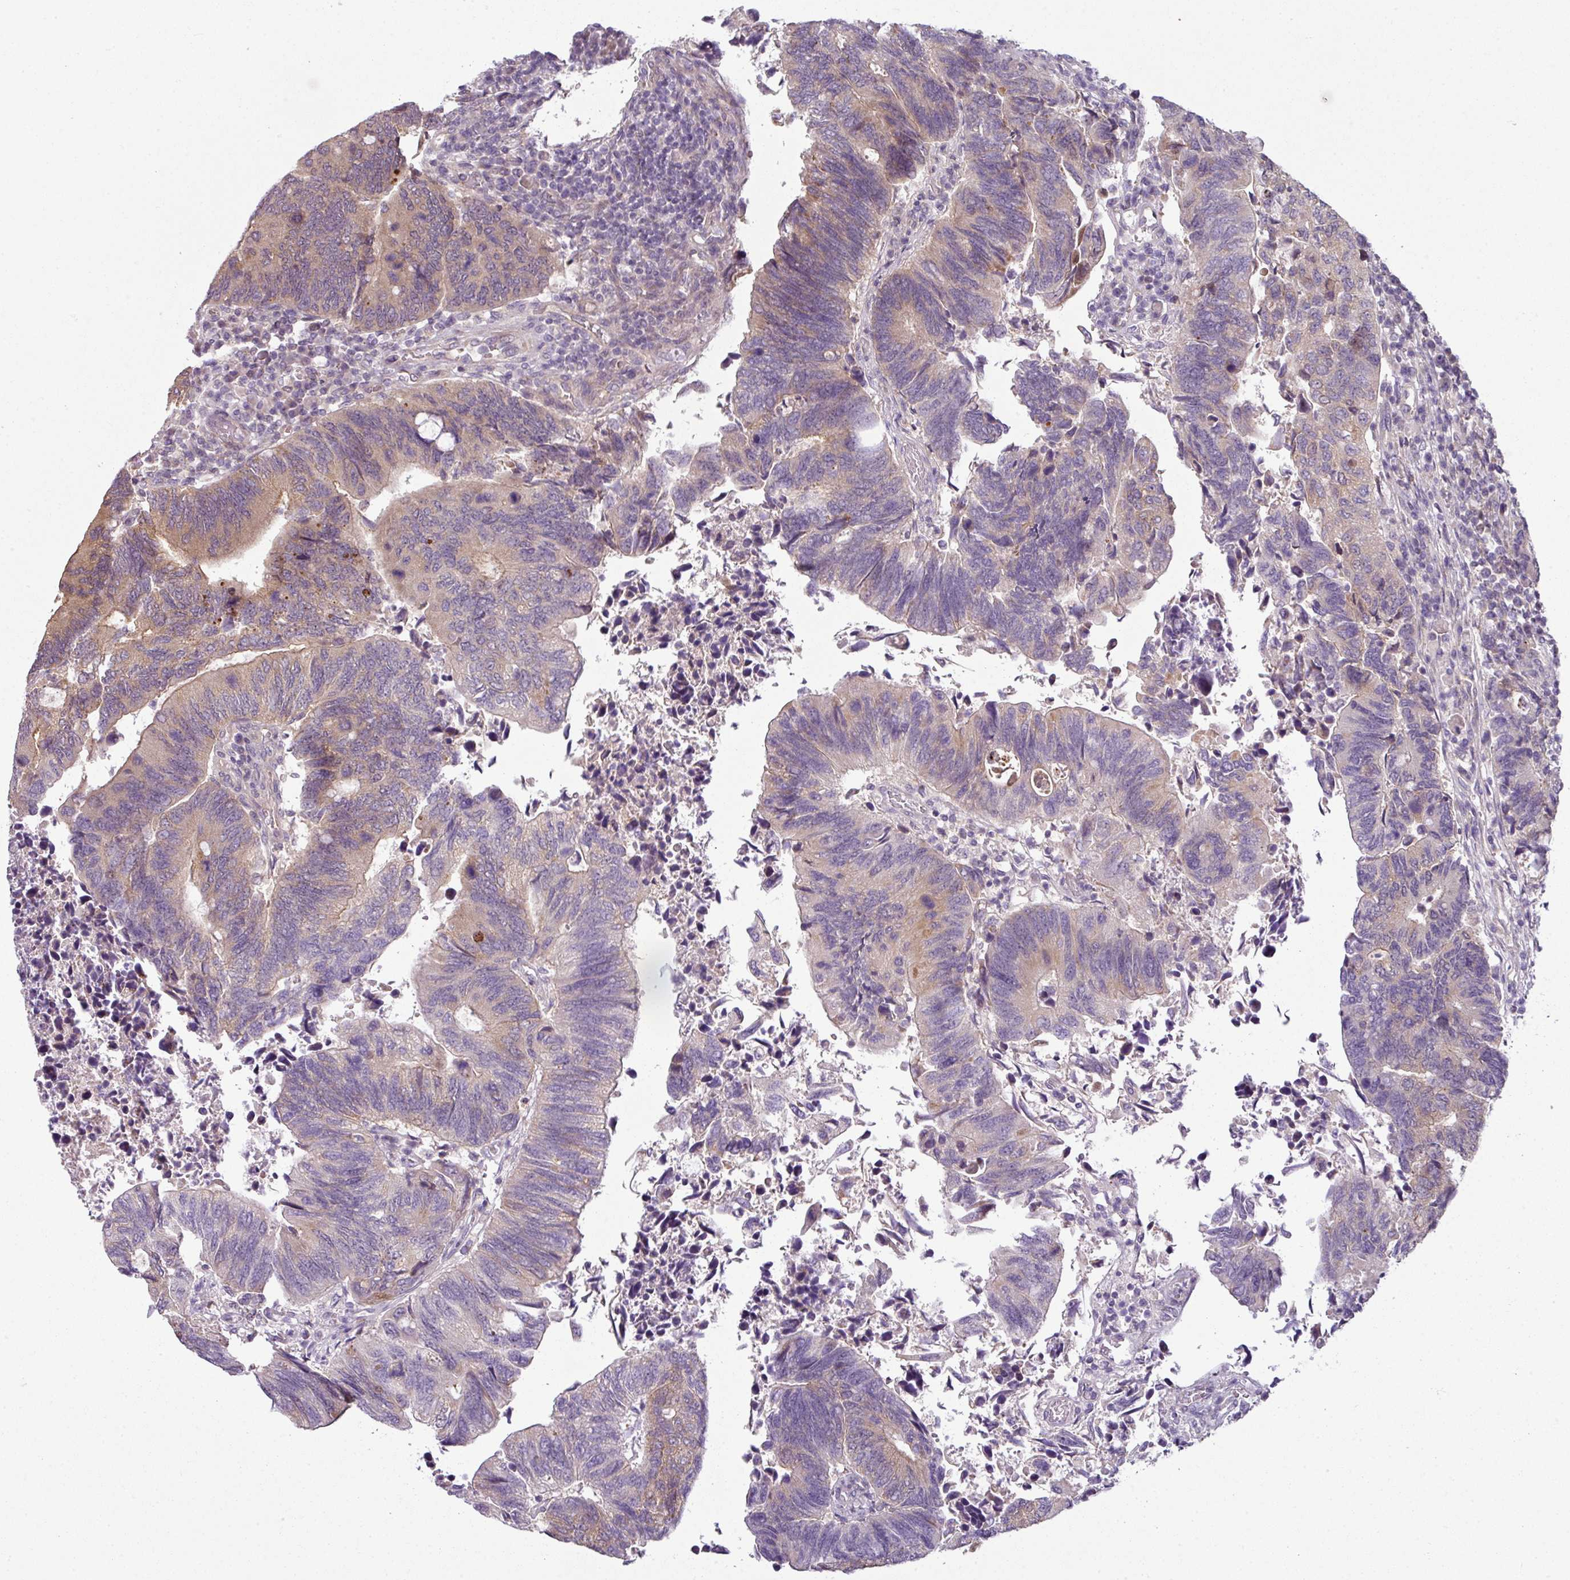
{"staining": {"intensity": "weak", "quantity": ">75%", "location": "cytoplasmic/membranous"}, "tissue": "colorectal cancer", "cell_type": "Tumor cells", "image_type": "cancer", "snomed": [{"axis": "morphology", "description": "Adenocarcinoma, NOS"}, {"axis": "topography", "description": "Colon"}], "caption": "The histopathology image demonstrates a brown stain indicating the presence of a protein in the cytoplasmic/membranous of tumor cells in adenocarcinoma (colorectal).", "gene": "DERPC", "patient": {"sex": "male", "age": 87}}